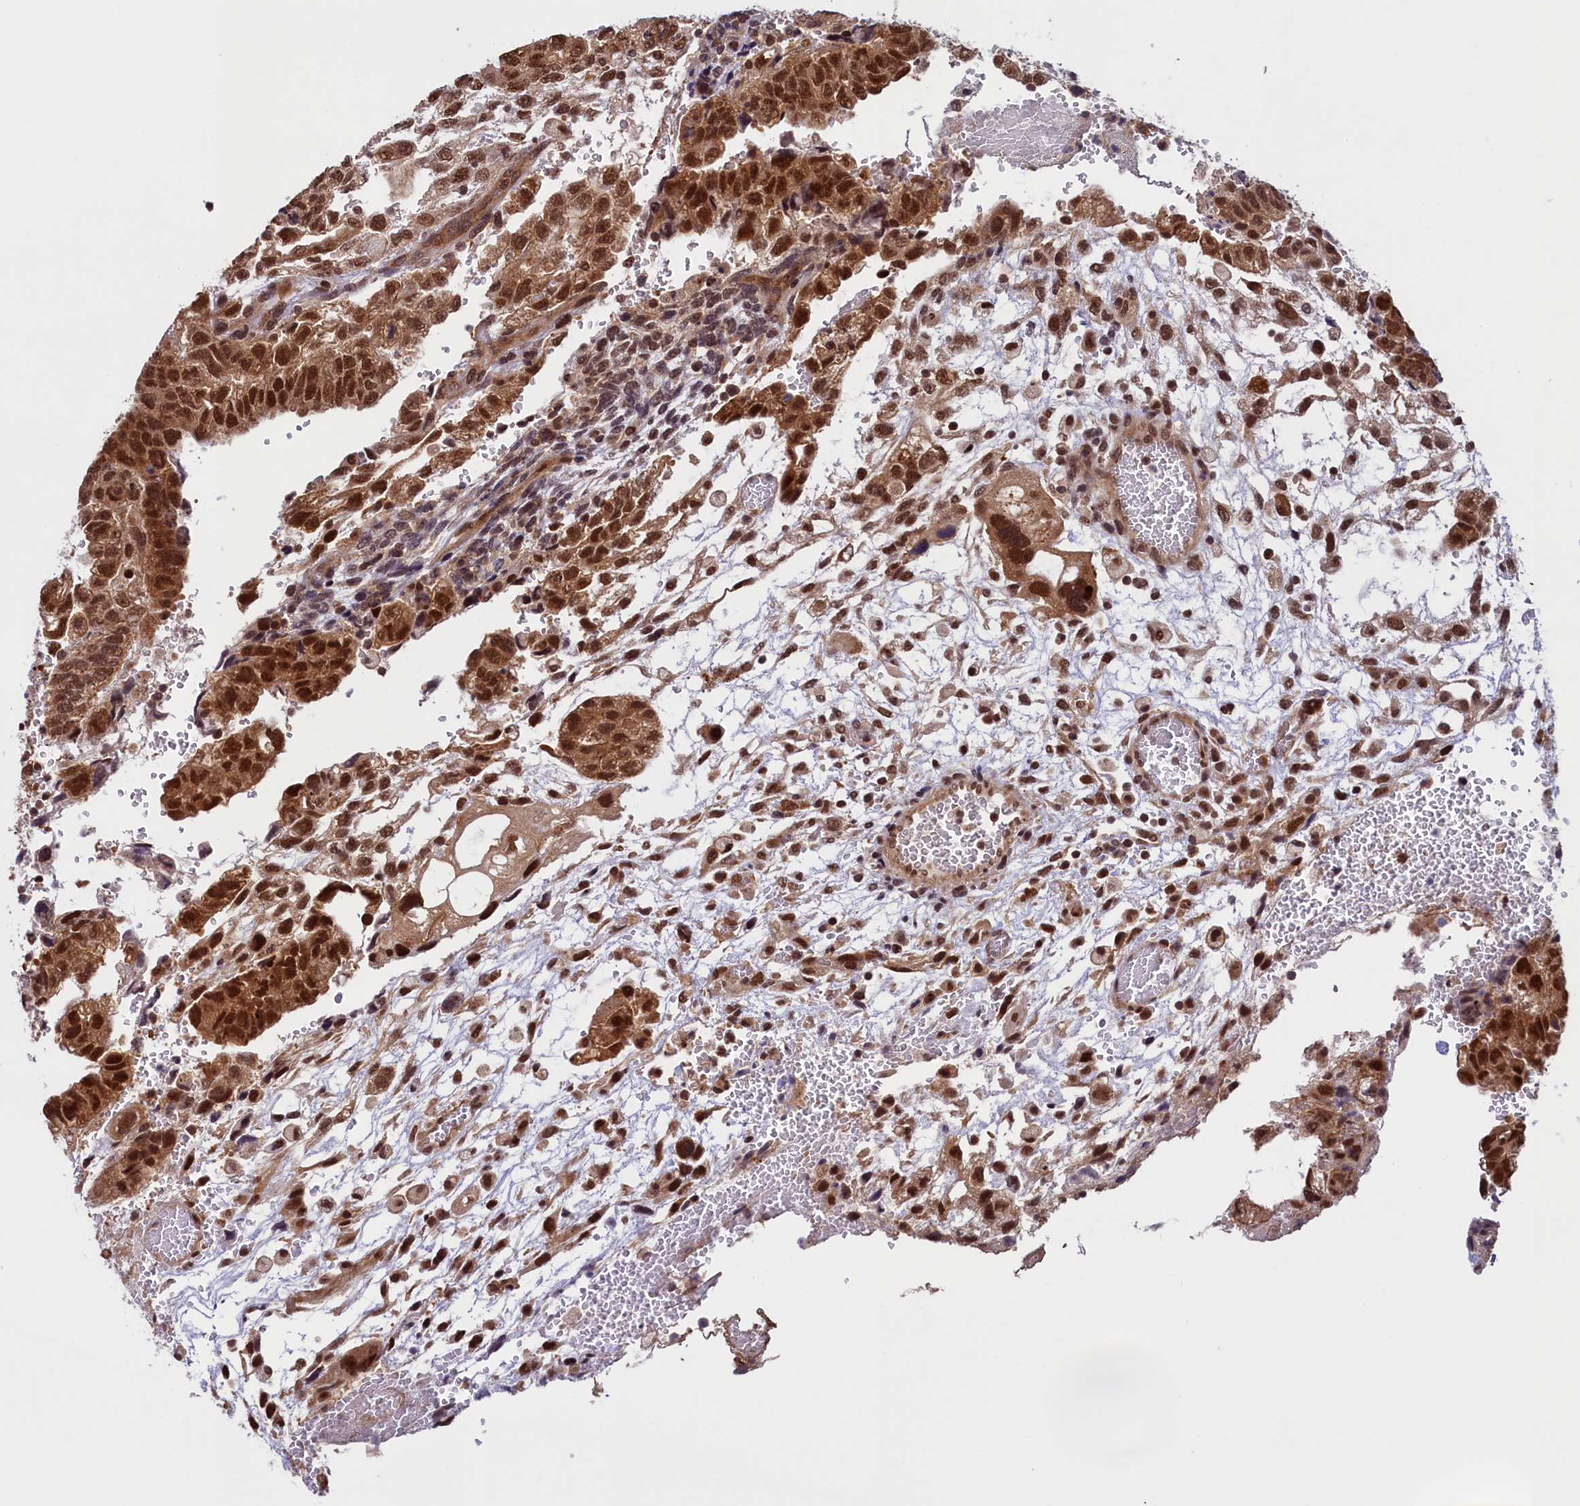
{"staining": {"intensity": "strong", "quantity": ">75%", "location": "cytoplasmic/membranous,nuclear"}, "tissue": "testis cancer", "cell_type": "Tumor cells", "image_type": "cancer", "snomed": [{"axis": "morphology", "description": "Carcinoma, Embryonal, NOS"}, {"axis": "topography", "description": "Testis"}], "caption": "Embryonal carcinoma (testis) was stained to show a protein in brown. There is high levels of strong cytoplasmic/membranous and nuclear expression in approximately >75% of tumor cells.", "gene": "SLC7A6OS", "patient": {"sex": "male", "age": 36}}